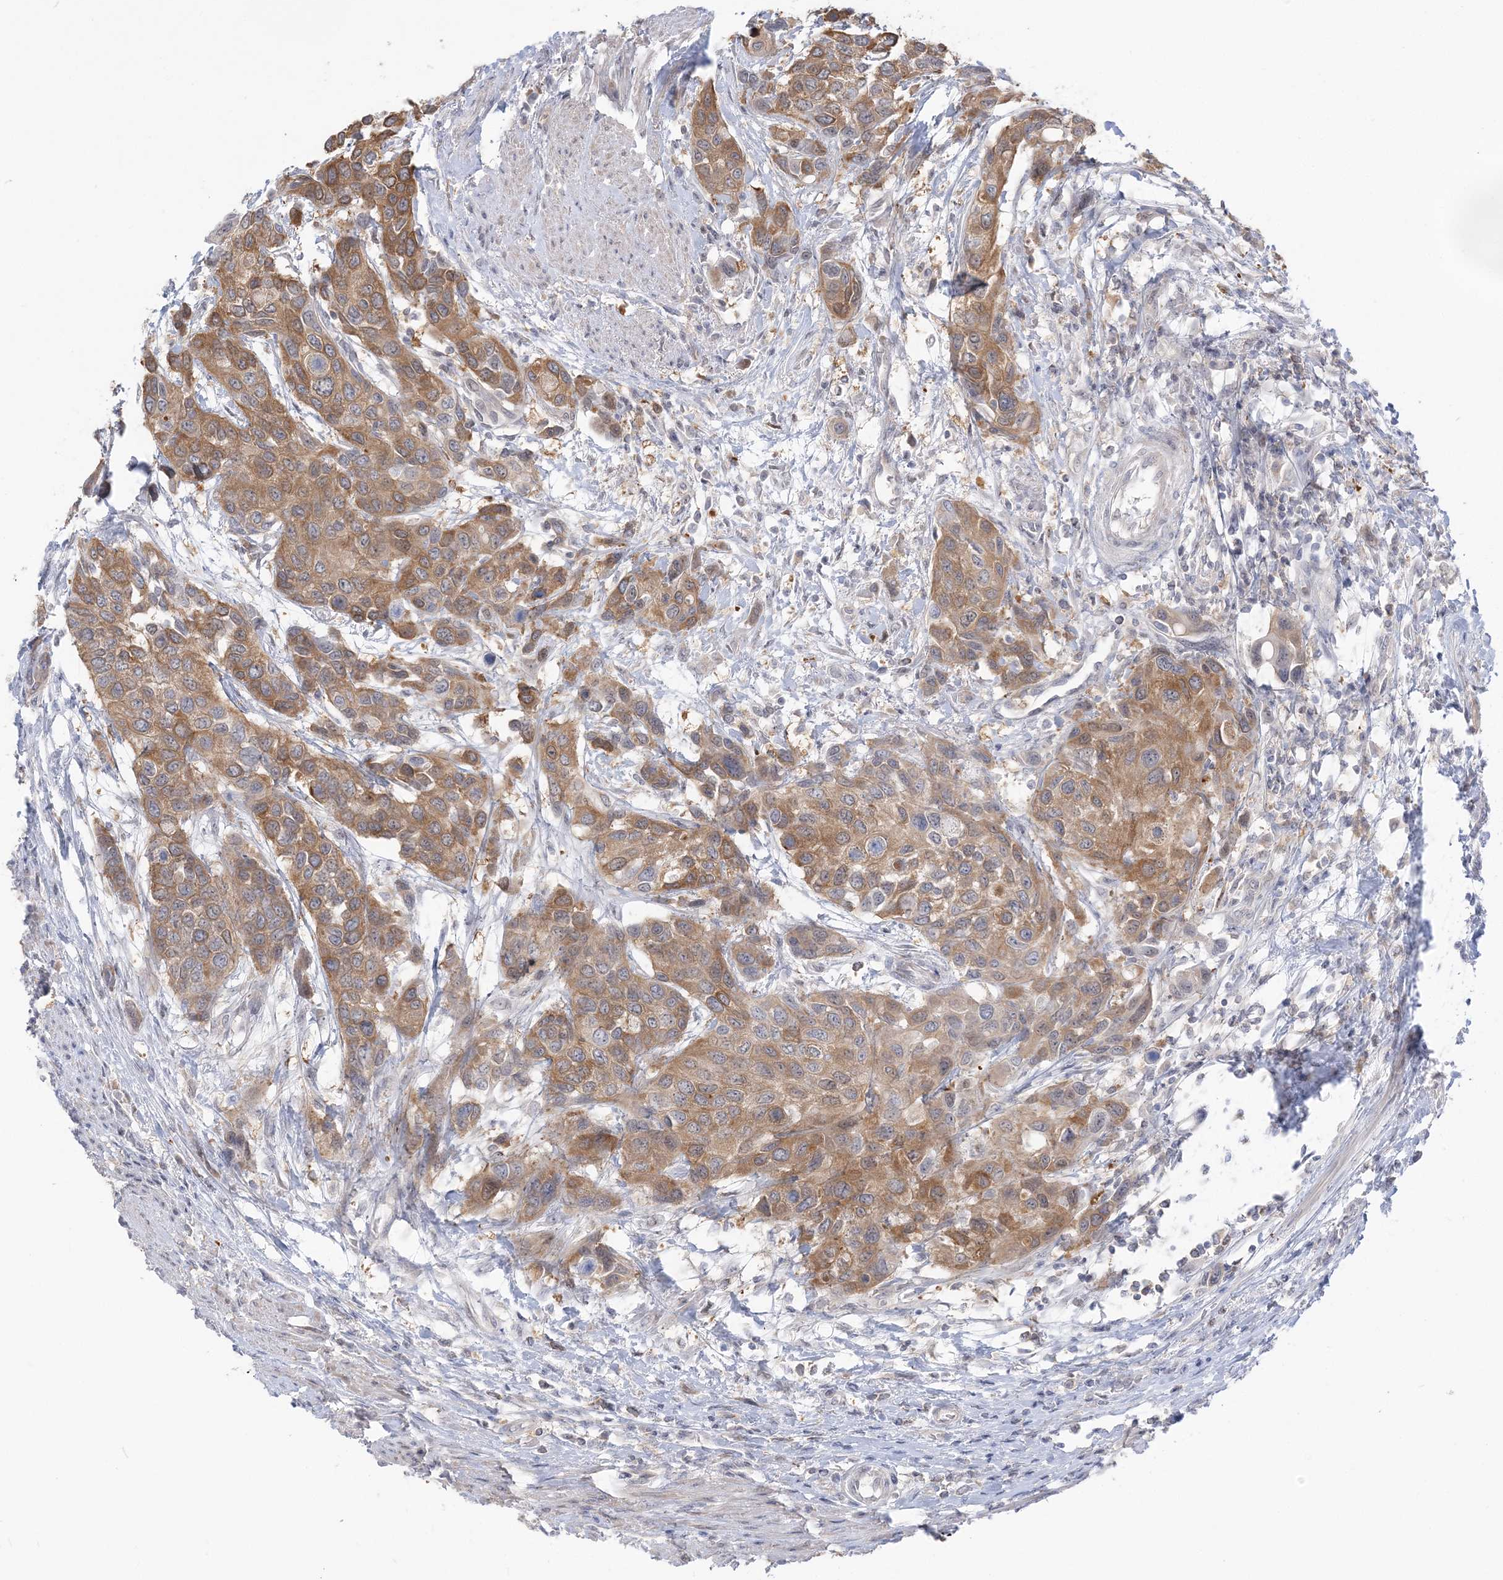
{"staining": {"intensity": "moderate", "quantity": ">75%", "location": "cytoplasmic/membranous"}, "tissue": "urothelial cancer", "cell_type": "Tumor cells", "image_type": "cancer", "snomed": [{"axis": "morphology", "description": "Normal tissue, NOS"}, {"axis": "morphology", "description": "Urothelial carcinoma, High grade"}, {"axis": "topography", "description": "Vascular tissue"}, {"axis": "topography", "description": "Urinary bladder"}], "caption": "This histopathology image reveals immunohistochemistry (IHC) staining of urothelial cancer, with medium moderate cytoplasmic/membranous positivity in about >75% of tumor cells.", "gene": "THADA", "patient": {"sex": "female", "age": 56}}